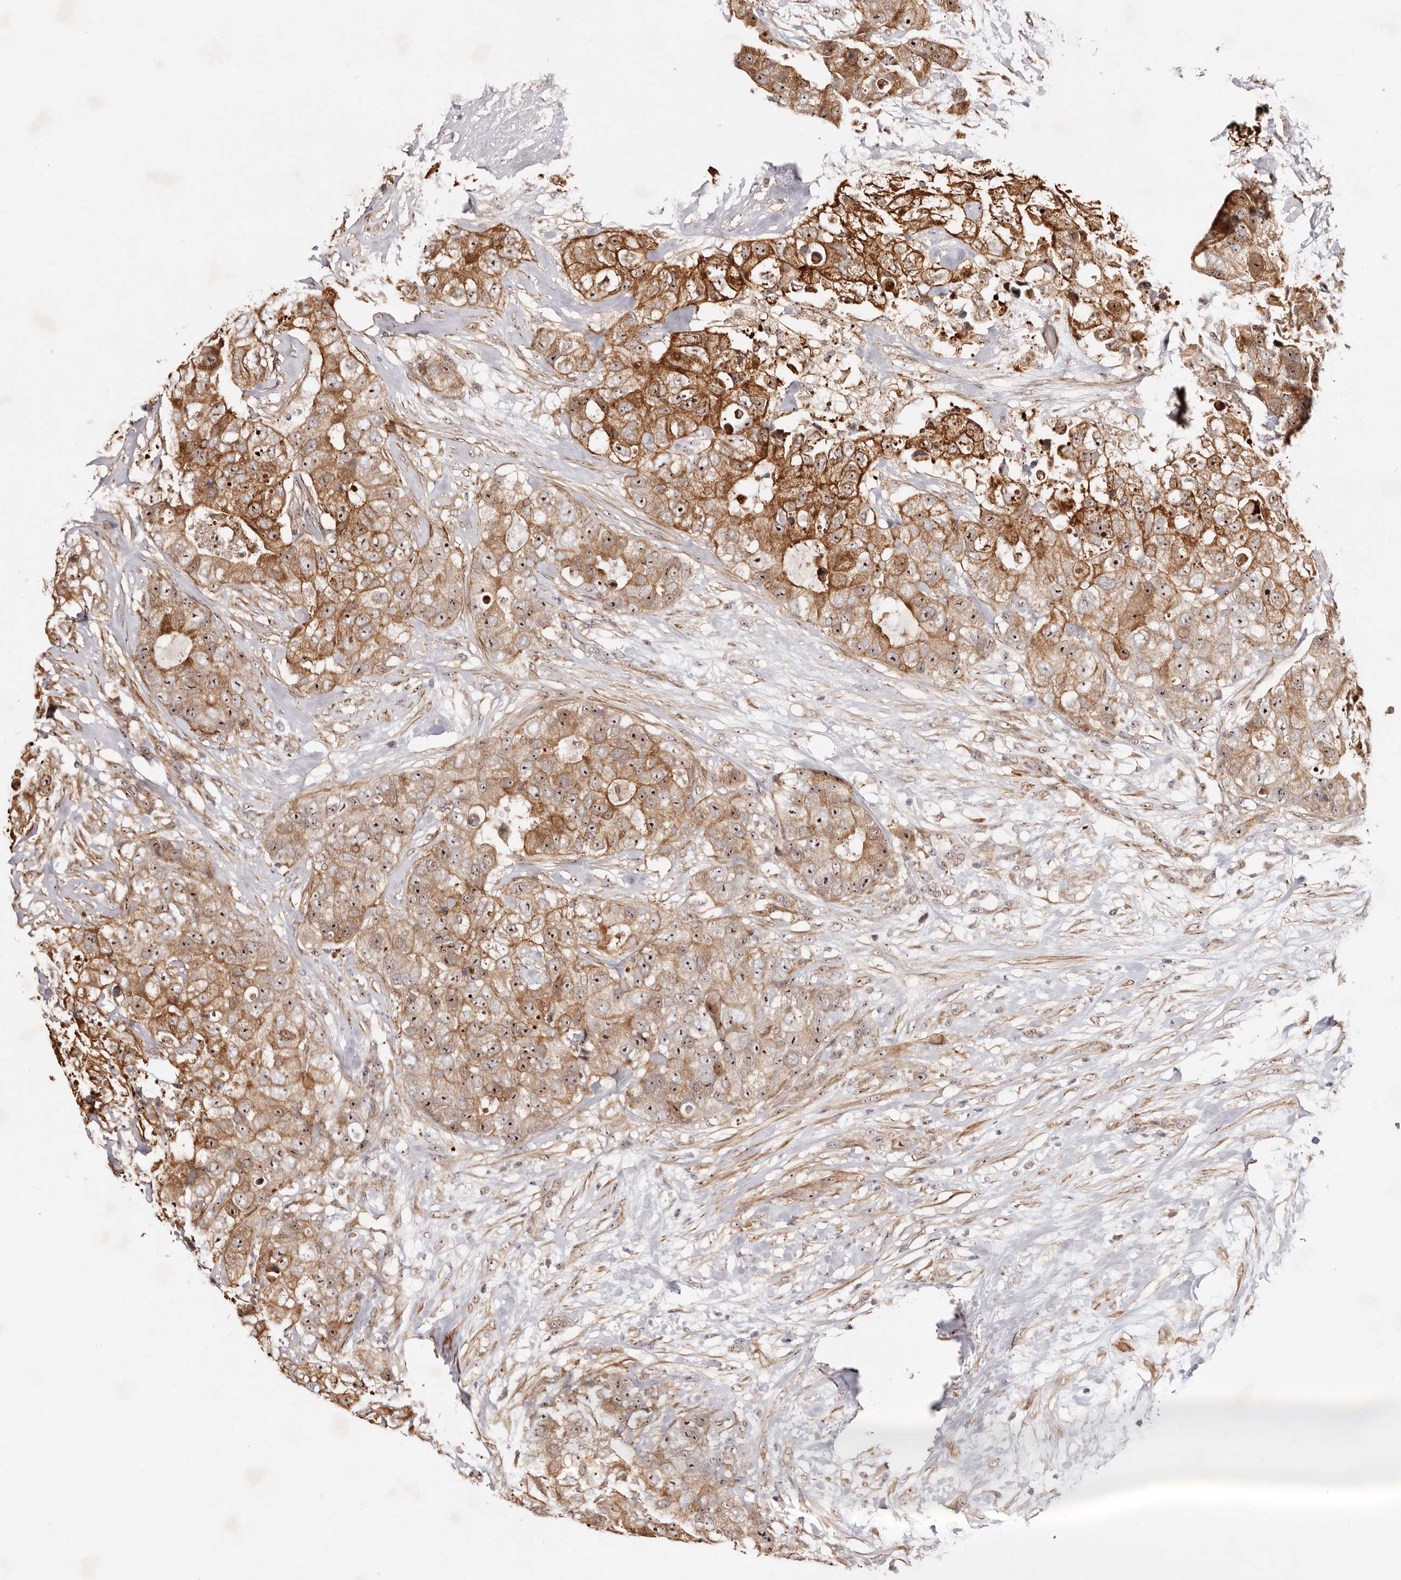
{"staining": {"intensity": "moderate", "quantity": ">75%", "location": "cytoplasmic/membranous,nuclear"}, "tissue": "breast cancer", "cell_type": "Tumor cells", "image_type": "cancer", "snomed": [{"axis": "morphology", "description": "Duct carcinoma"}, {"axis": "topography", "description": "Breast"}], "caption": "Human breast intraductal carcinoma stained with a protein marker shows moderate staining in tumor cells.", "gene": "ODF2L", "patient": {"sex": "female", "age": 62}}